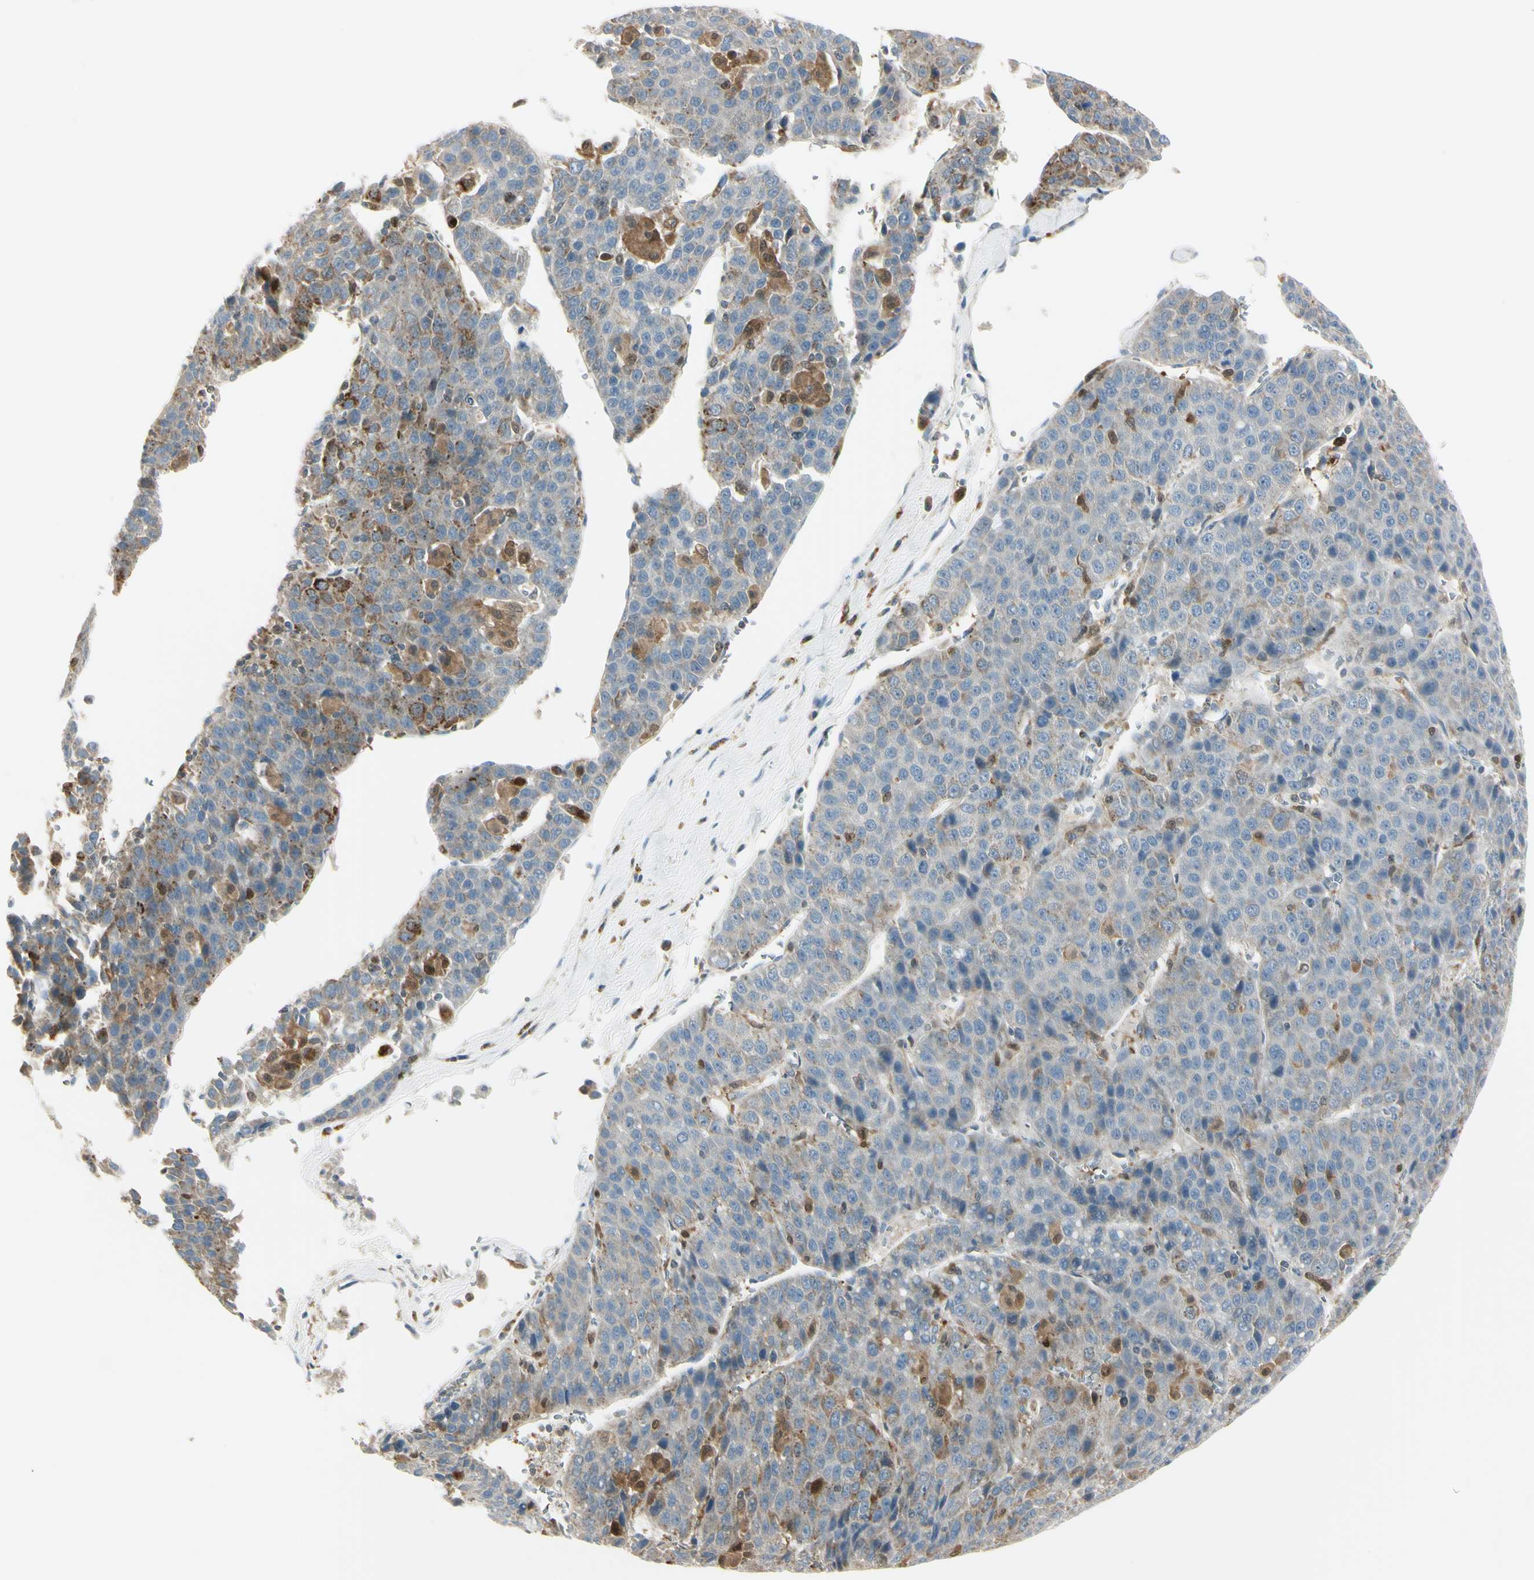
{"staining": {"intensity": "weak", "quantity": ">75%", "location": "cytoplasmic/membranous"}, "tissue": "liver cancer", "cell_type": "Tumor cells", "image_type": "cancer", "snomed": [{"axis": "morphology", "description": "Carcinoma, Hepatocellular, NOS"}, {"axis": "topography", "description": "Liver"}], "caption": "Liver cancer stained for a protein (brown) shows weak cytoplasmic/membranous positive expression in about >75% of tumor cells.", "gene": "CYRIB", "patient": {"sex": "female", "age": 53}}